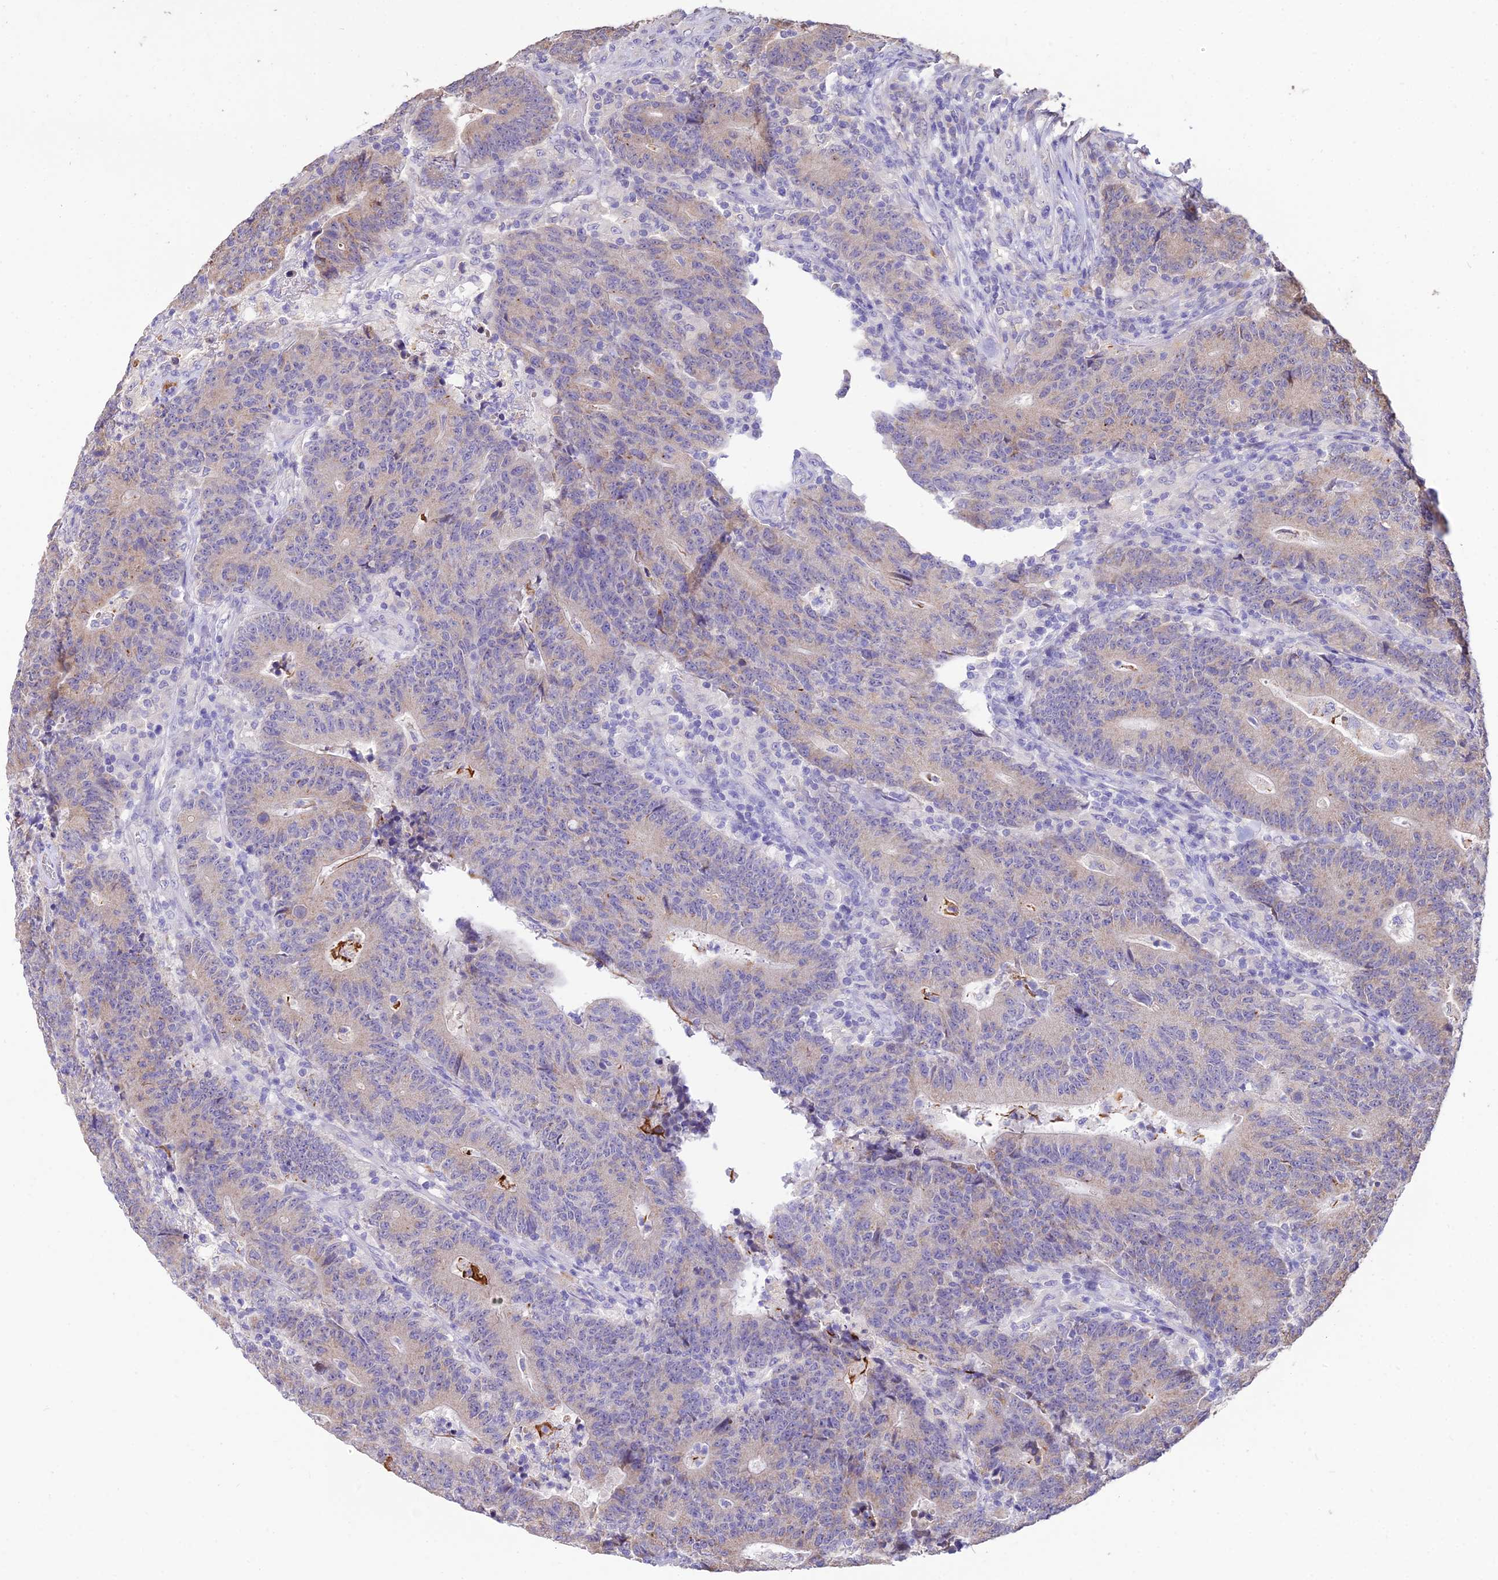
{"staining": {"intensity": "weak", "quantity": "<25%", "location": "cytoplasmic/membranous"}, "tissue": "colorectal cancer", "cell_type": "Tumor cells", "image_type": "cancer", "snomed": [{"axis": "morphology", "description": "Adenocarcinoma, NOS"}, {"axis": "topography", "description": "Colon"}], "caption": "This micrograph is of colorectal cancer stained with immunohistochemistry (IHC) to label a protein in brown with the nuclei are counter-stained blue. There is no positivity in tumor cells.", "gene": "SDHD", "patient": {"sex": "female", "age": 75}}